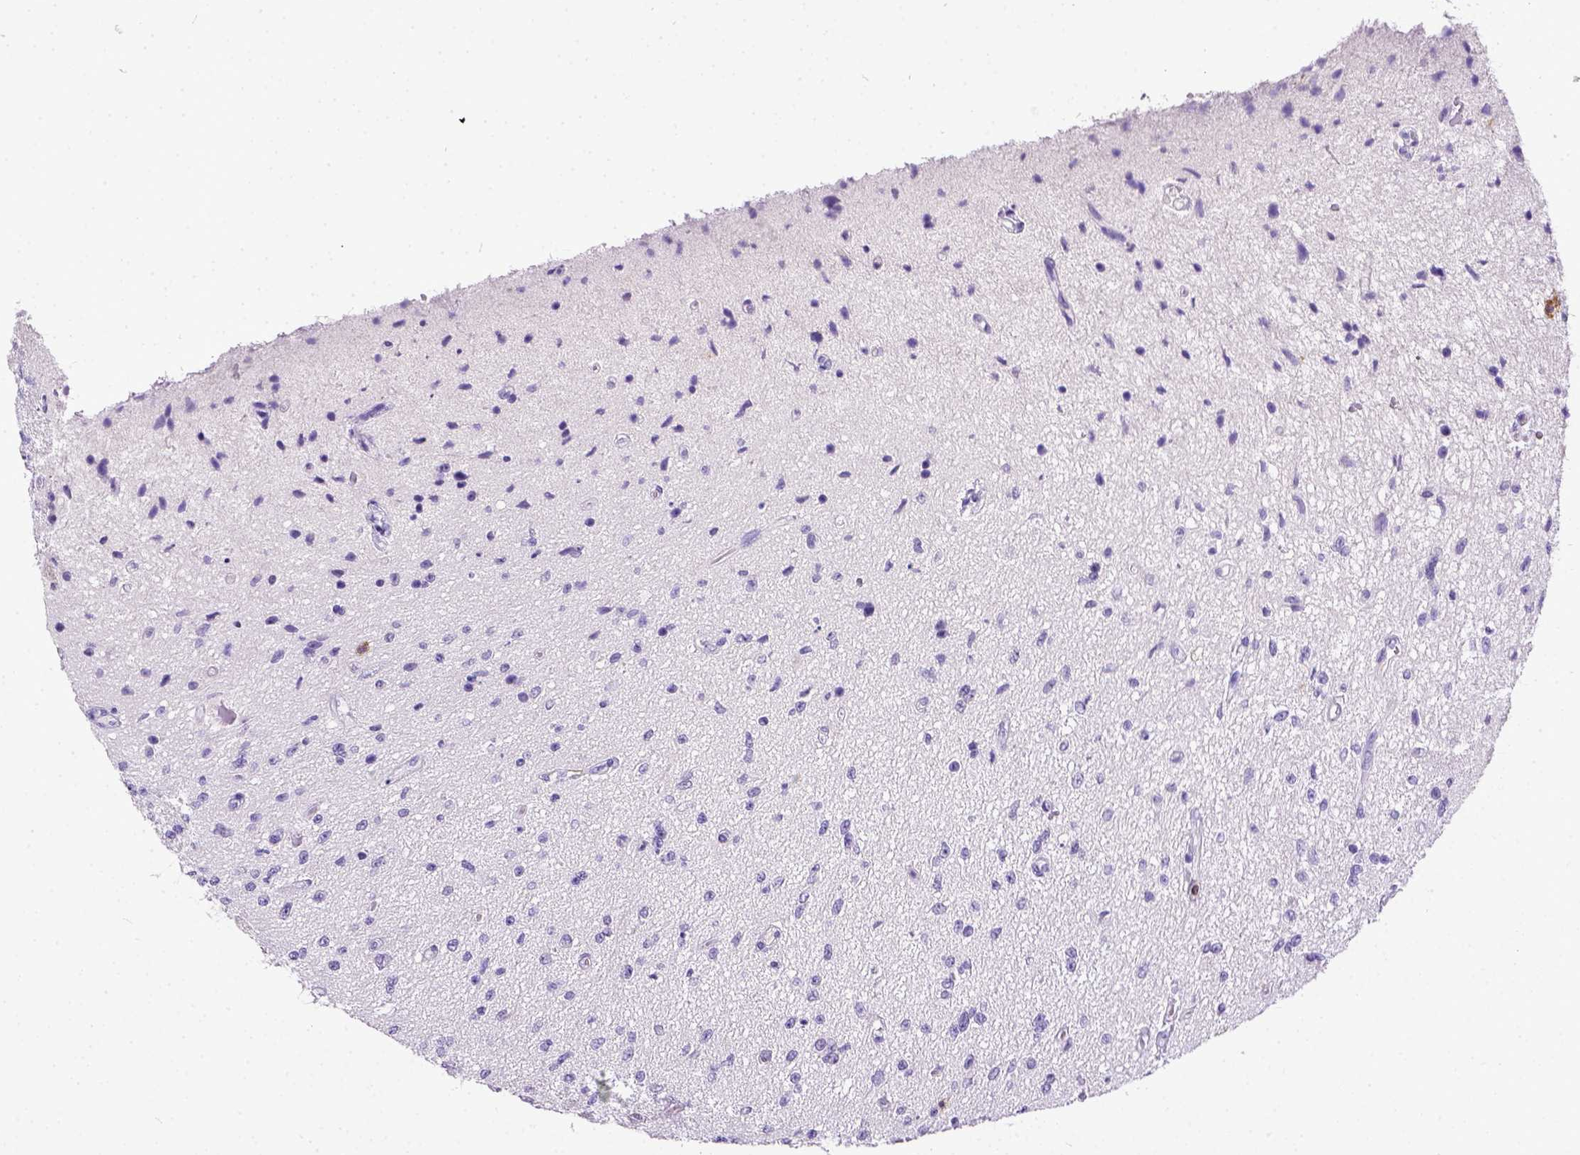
{"staining": {"intensity": "negative", "quantity": "none", "location": "none"}, "tissue": "glioma", "cell_type": "Tumor cells", "image_type": "cancer", "snomed": [{"axis": "morphology", "description": "Glioma, malignant, Low grade"}, {"axis": "topography", "description": "Cerebellum"}], "caption": "Human malignant low-grade glioma stained for a protein using IHC demonstrates no expression in tumor cells.", "gene": "CD3E", "patient": {"sex": "female", "age": 14}}